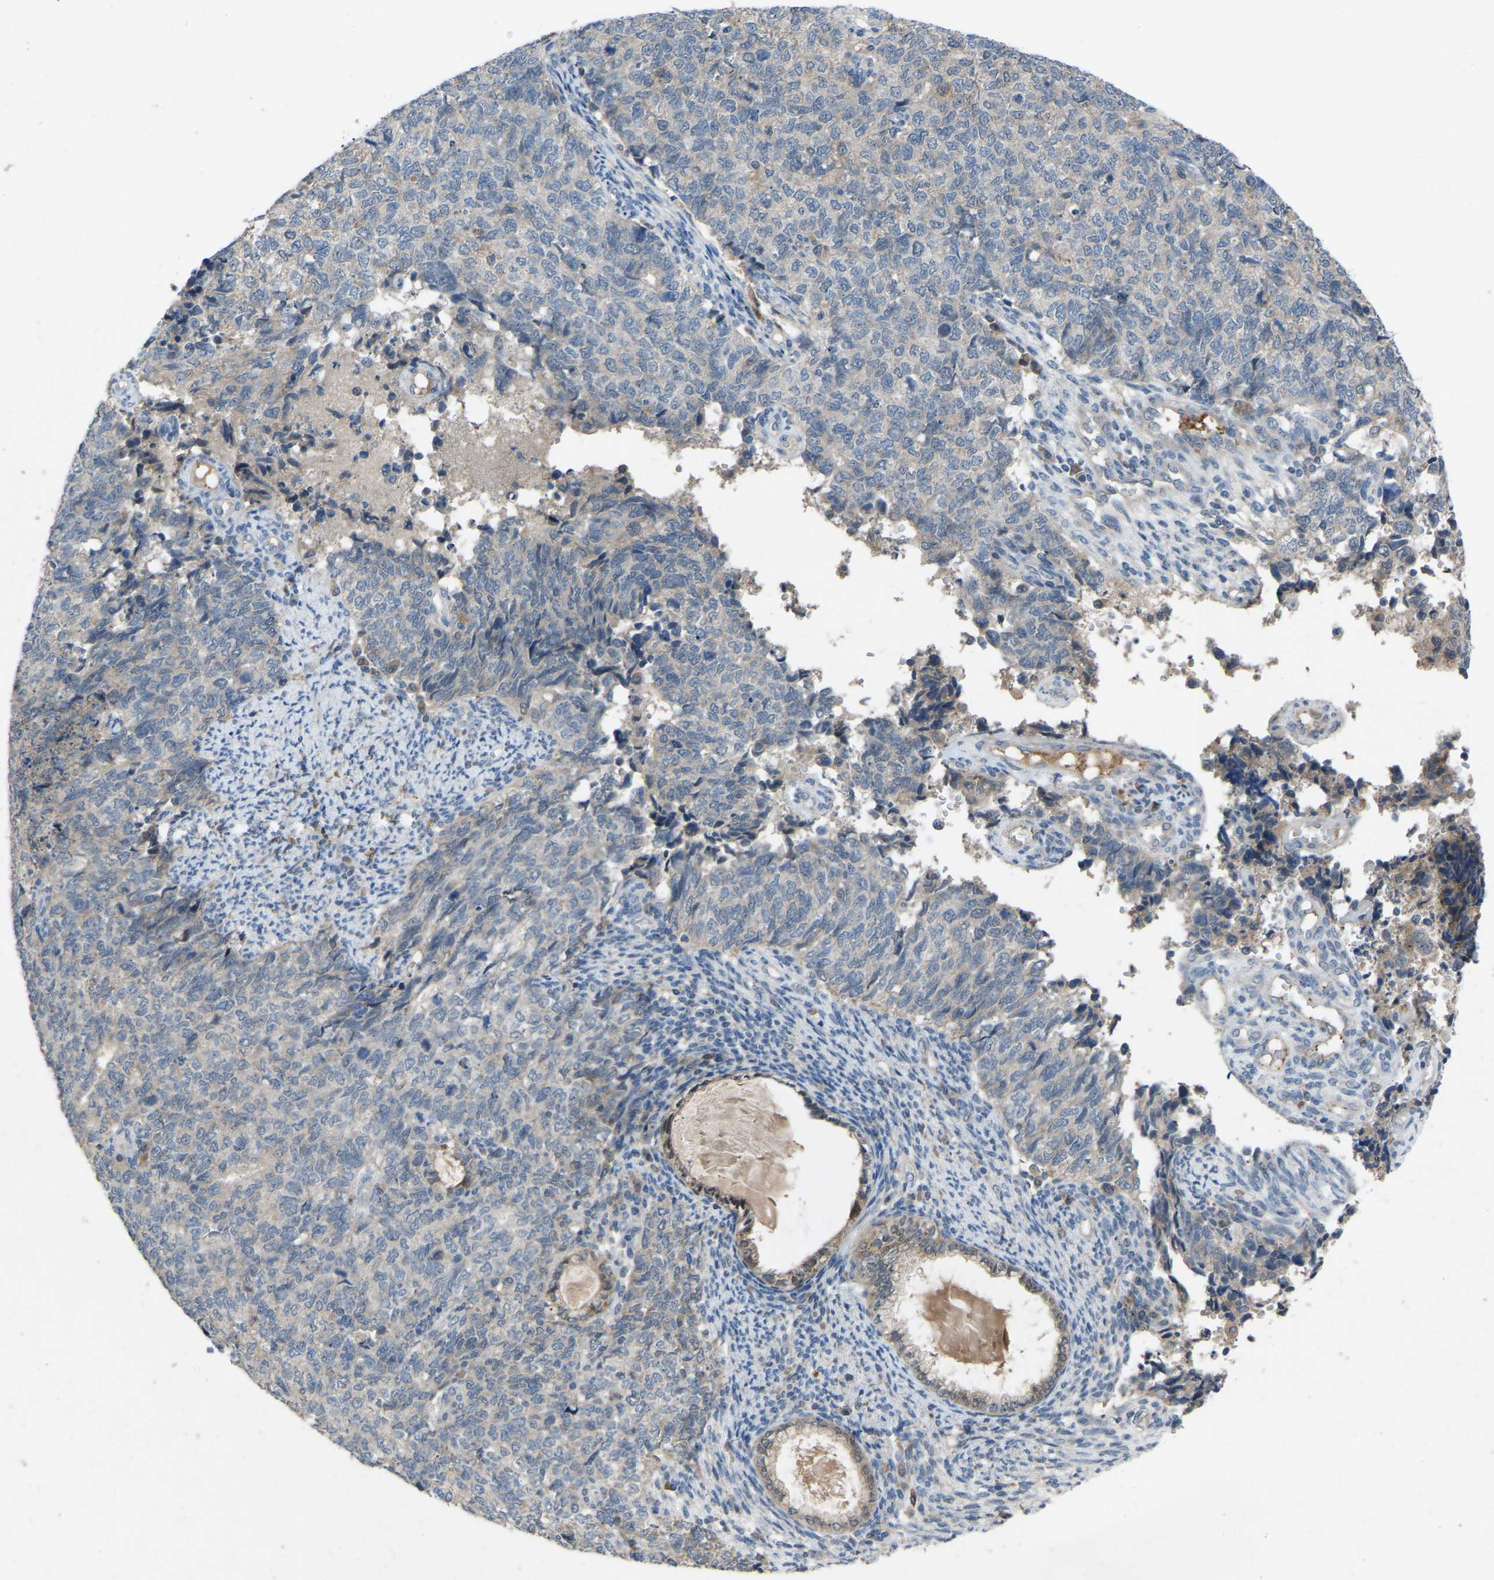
{"staining": {"intensity": "negative", "quantity": "none", "location": "none"}, "tissue": "cervical cancer", "cell_type": "Tumor cells", "image_type": "cancer", "snomed": [{"axis": "morphology", "description": "Squamous cell carcinoma, NOS"}, {"axis": "topography", "description": "Cervix"}], "caption": "Immunohistochemistry micrograph of human squamous cell carcinoma (cervical) stained for a protein (brown), which reveals no positivity in tumor cells.", "gene": "FHIT", "patient": {"sex": "female", "age": 63}}